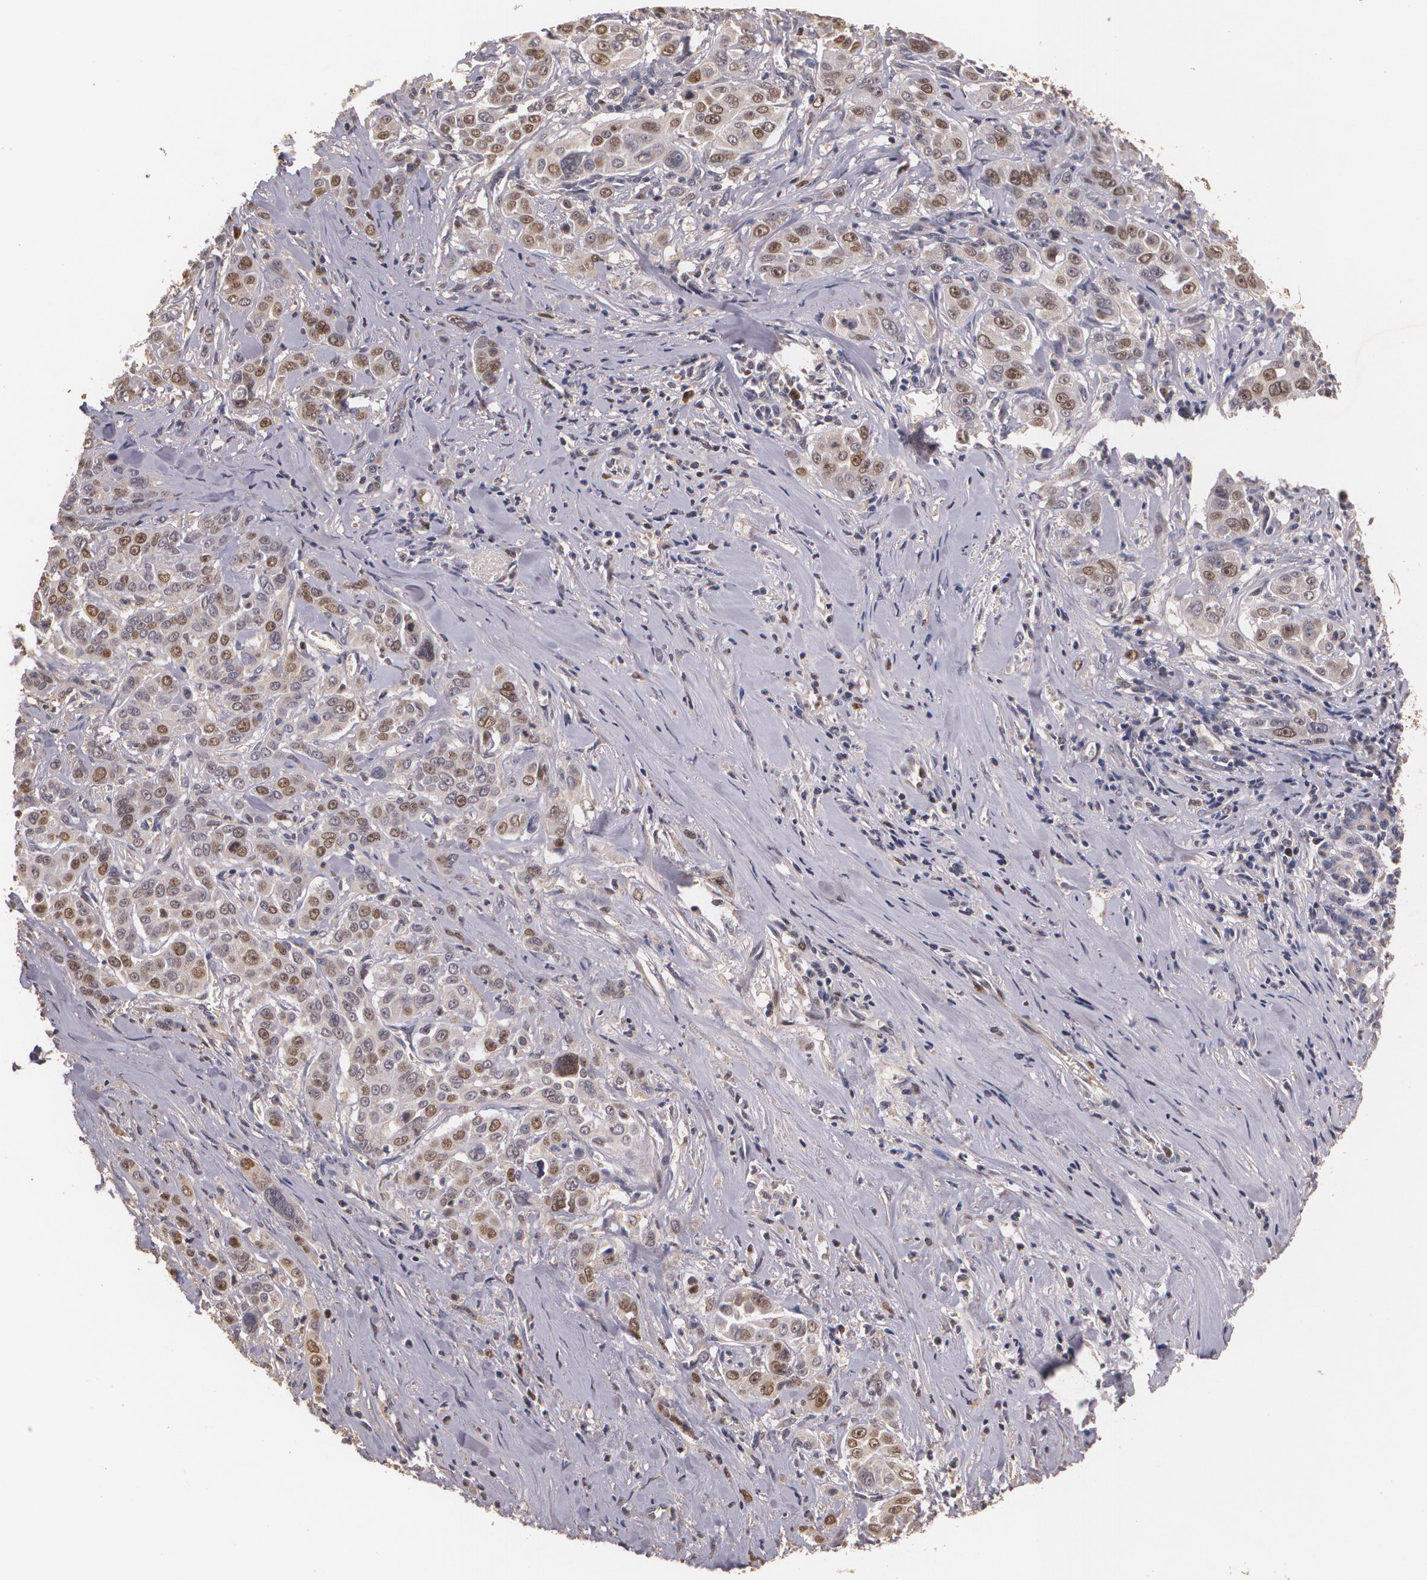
{"staining": {"intensity": "moderate", "quantity": "25%-75%", "location": "cytoplasmic/membranous,nuclear"}, "tissue": "pancreatic cancer", "cell_type": "Tumor cells", "image_type": "cancer", "snomed": [{"axis": "morphology", "description": "Adenocarcinoma, NOS"}, {"axis": "topography", "description": "Pancreas"}], "caption": "Immunohistochemical staining of human pancreatic cancer shows moderate cytoplasmic/membranous and nuclear protein expression in about 25%-75% of tumor cells. (DAB (3,3'-diaminobenzidine) = brown stain, brightfield microscopy at high magnification).", "gene": "BRCA1", "patient": {"sex": "female", "age": 52}}